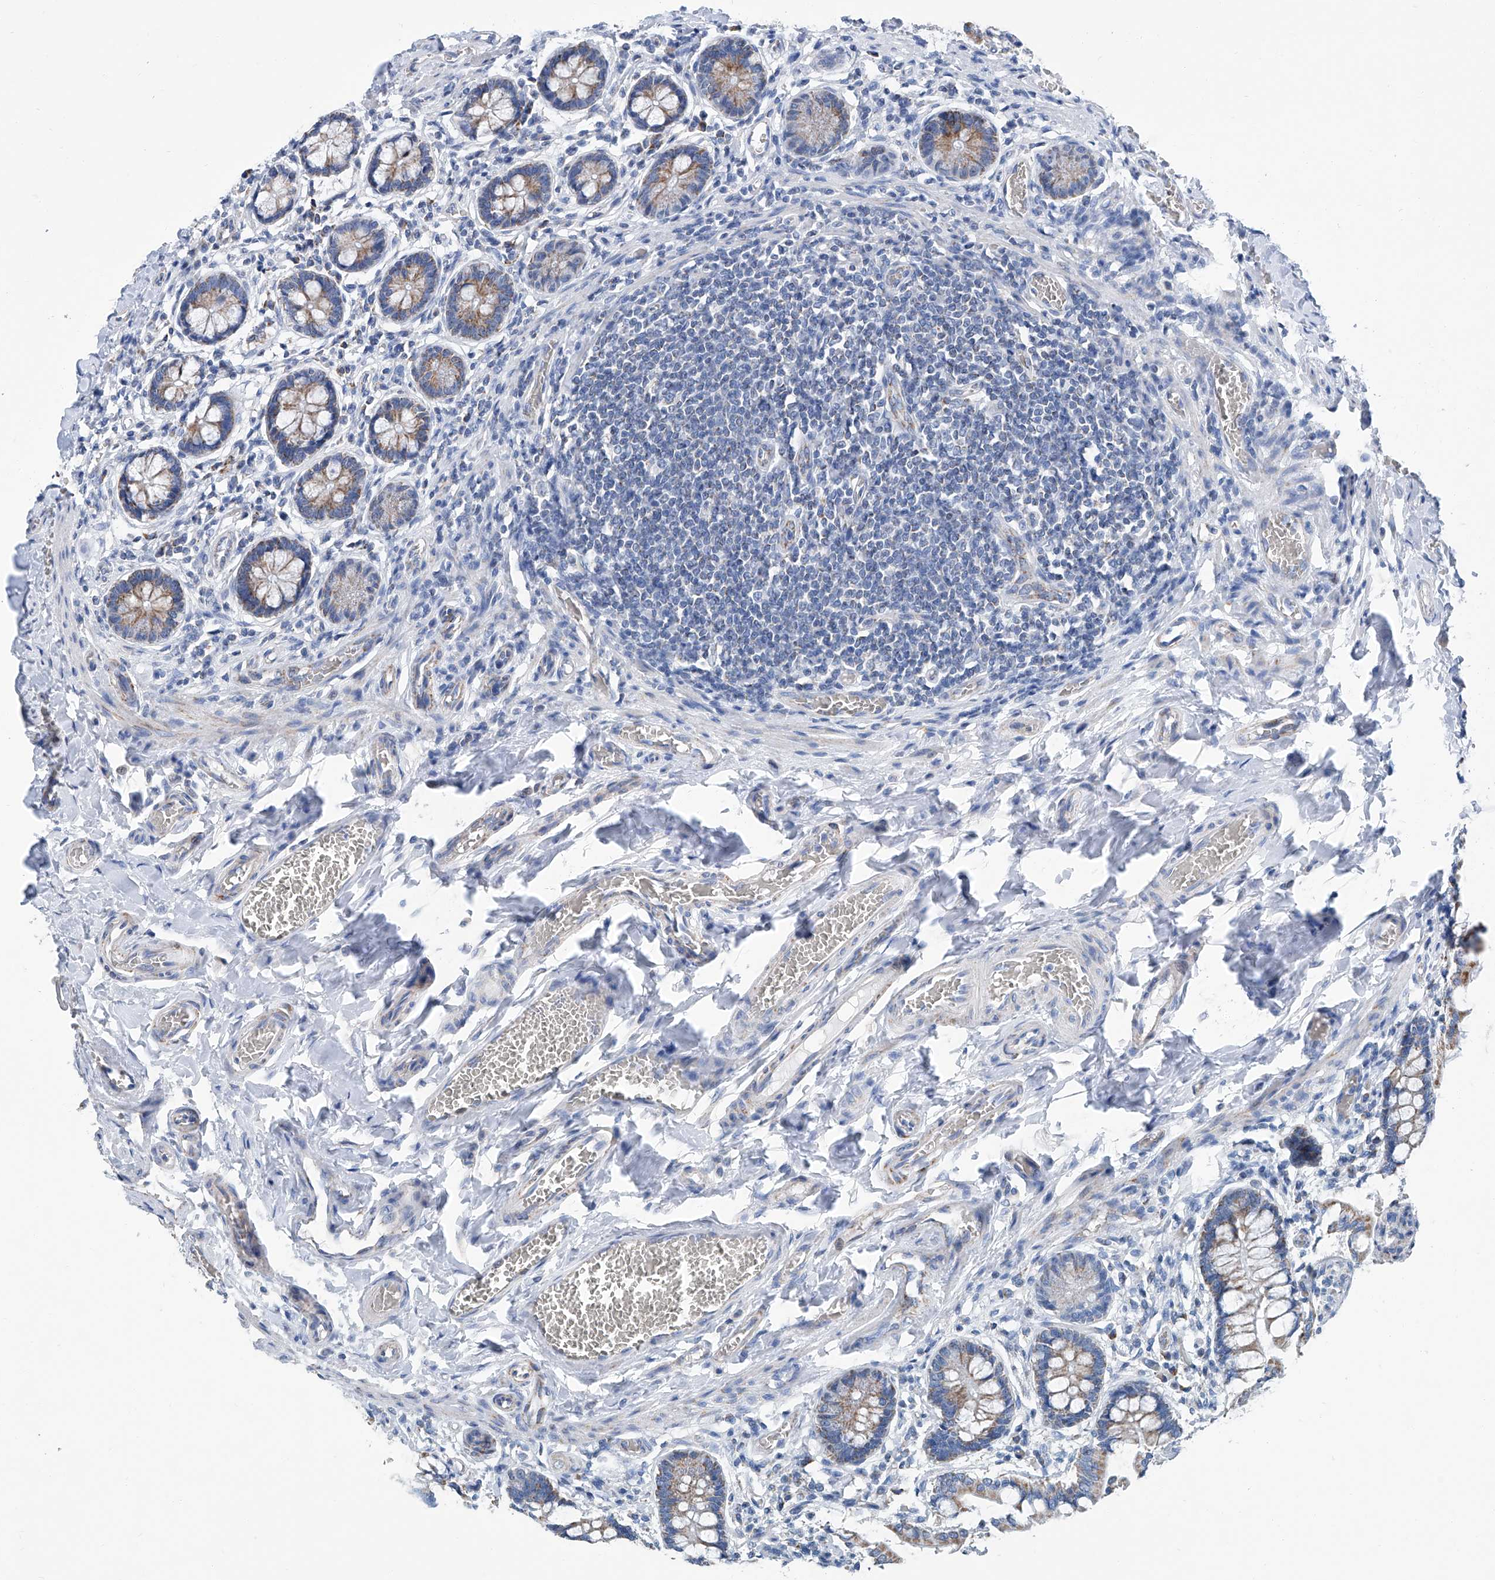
{"staining": {"intensity": "moderate", "quantity": ">75%", "location": "cytoplasmic/membranous"}, "tissue": "small intestine", "cell_type": "Glandular cells", "image_type": "normal", "snomed": [{"axis": "morphology", "description": "Normal tissue, NOS"}, {"axis": "topography", "description": "Small intestine"}], "caption": "Glandular cells display medium levels of moderate cytoplasmic/membranous expression in about >75% of cells in unremarkable human small intestine.", "gene": "MT", "patient": {"sex": "male", "age": 52}}